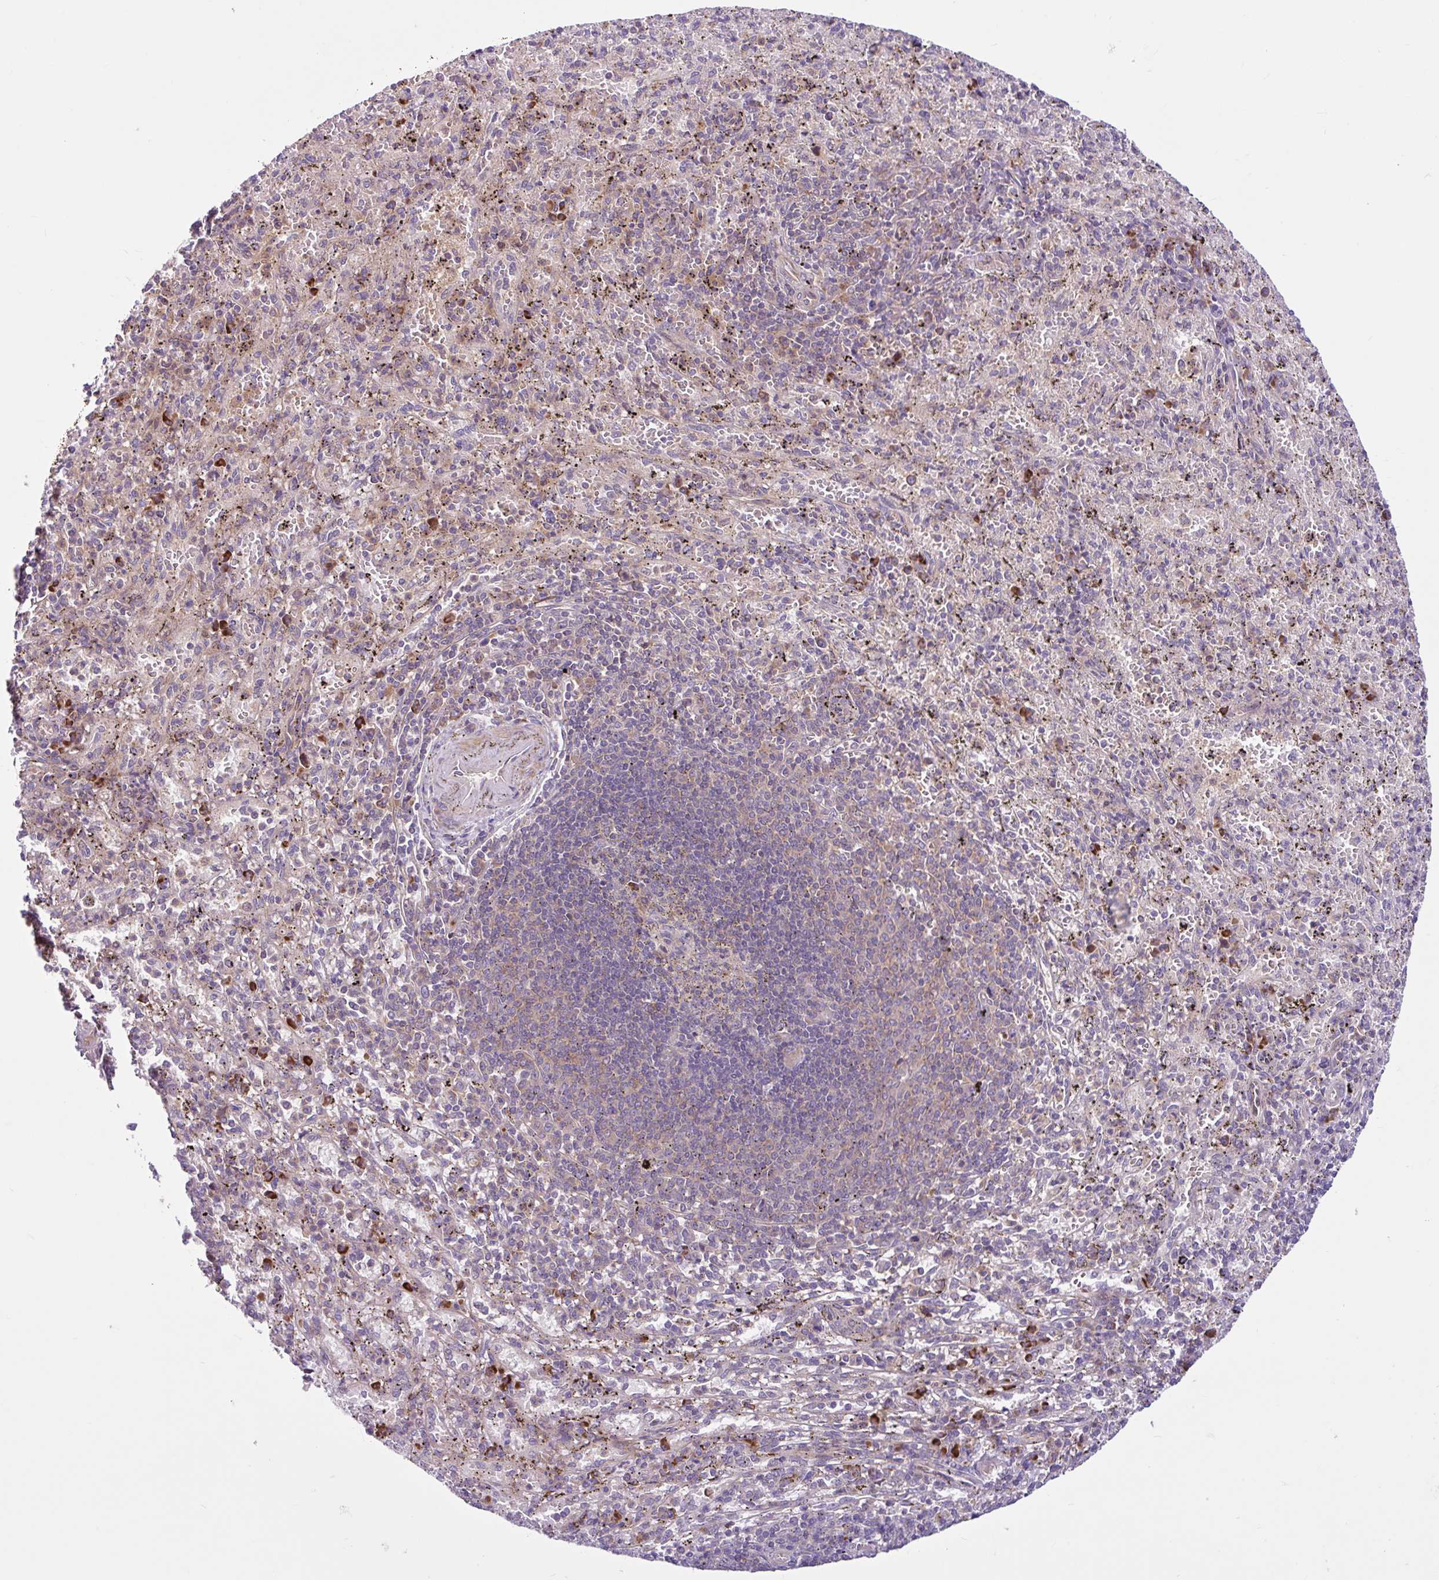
{"staining": {"intensity": "strong", "quantity": "<25%", "location": "cytoplasmic/membranous"}, "tissue": "spleen", "cell_type": "Cells in red pulp", "image_type": "normal", "snomed": [{"axis": "morphology", "description": "Normal tissue, NOS"}, {"axis": "topography", "description": "Spleen"}], "caption": "Normal spleen demonstrates strong cytoplasmic/membranous positivity in approximately <25% of cells in red pulp (DAB (3,3'-diaminobenzidine) = brown stain, brightfield microscopy at high magnification)..", "gene": "NTPCR", "patient": {"sex": "male", "age": 57}}